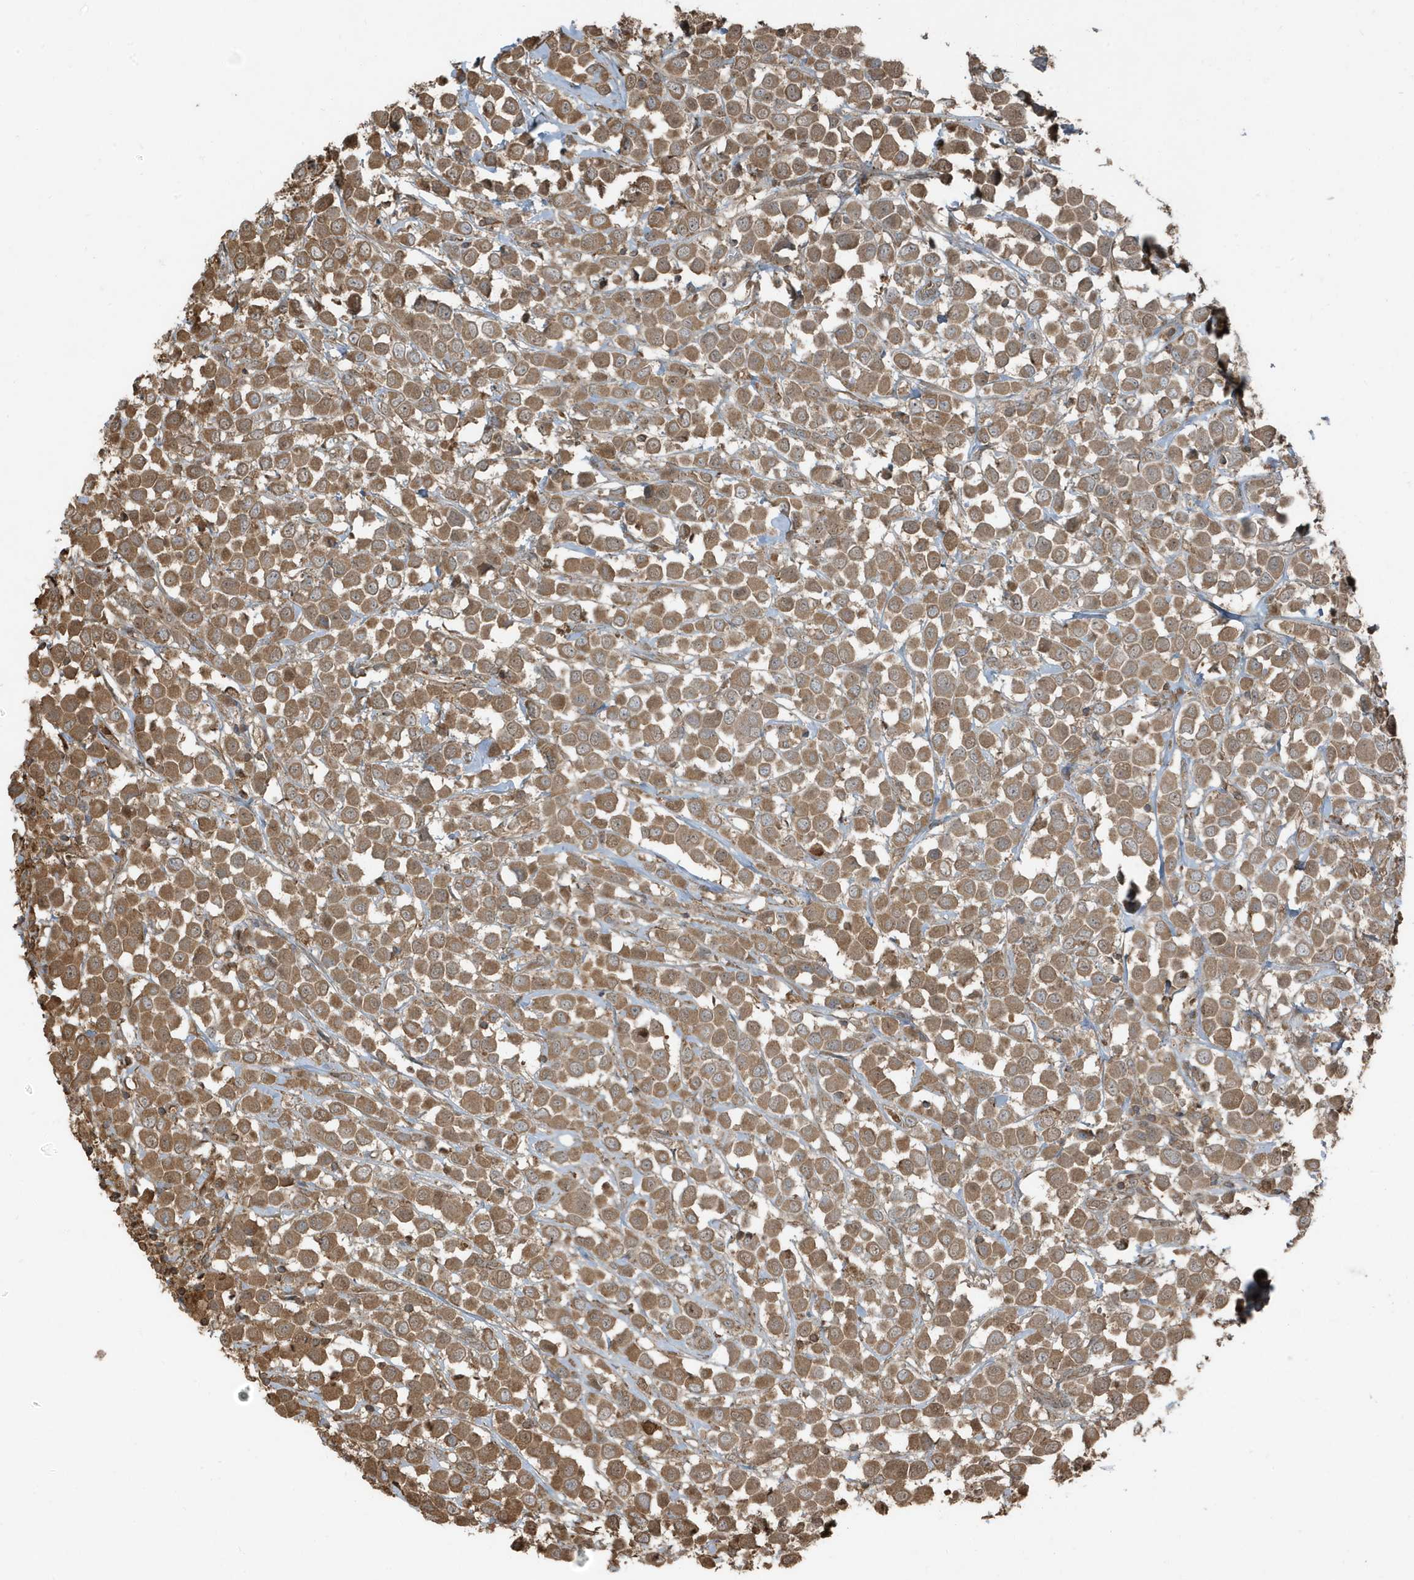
{"staining": {"intensity": "moderate", "quantity": ">75%", "location": "cytoplasmic/membranous"}, "tissue": "breast cancer", "cell_type": "Tumor cells", "image_type": "cancer", "snomed": [{"axis": "morphology", "description": "Duct carcinoma"}, {"axis": "topography", "description": "Breast"}], "caption": "The immunohistochemical stain labels moderate cytoplasmic/membranous staining in tumor cells of infiltrating ductal carcinoma (breast) tissue.", "gene": "AZI2", "patient": {"sex": "female", "age": 61}}